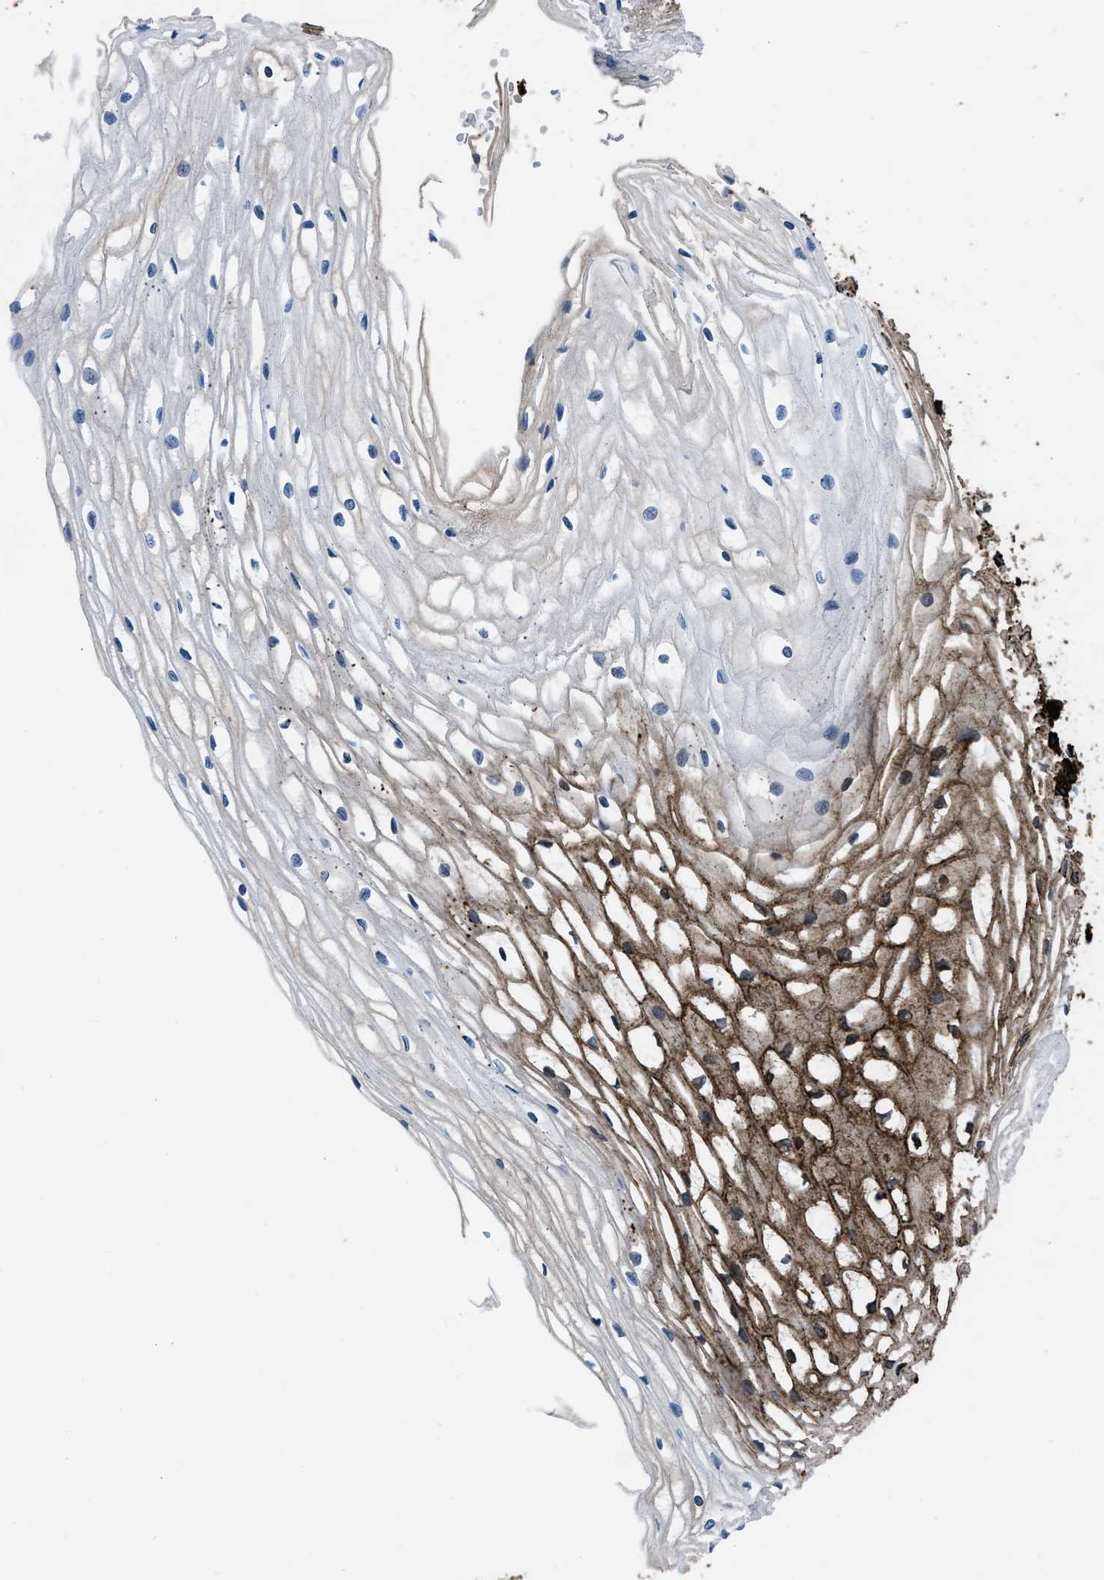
{"staining": {"intensity": "strong", "quantity": ">75%", "location": "cytoplasmic/membranous"}, "tissue": "cervix", "cell_type": "Glandular cells", "image_type": "normal", "snomed": [{"axis": "morphology", "description": "Normal tissue, NOS"}, {"axis": "topography", "description": "Cervix"}], "caption": "The histopathology image shows immunohistochemical staining of benign cervix. There is strong cytoplasmic/membranous staining is appreciated in about >75% of glandular cells. The protein is stained brown, and the nuclei are stained in blue (DAB IHC with brightfield microscopy, high magnification).", "gene": "CAPRIN1", "patient": {"sex": "female", "age": 77}}